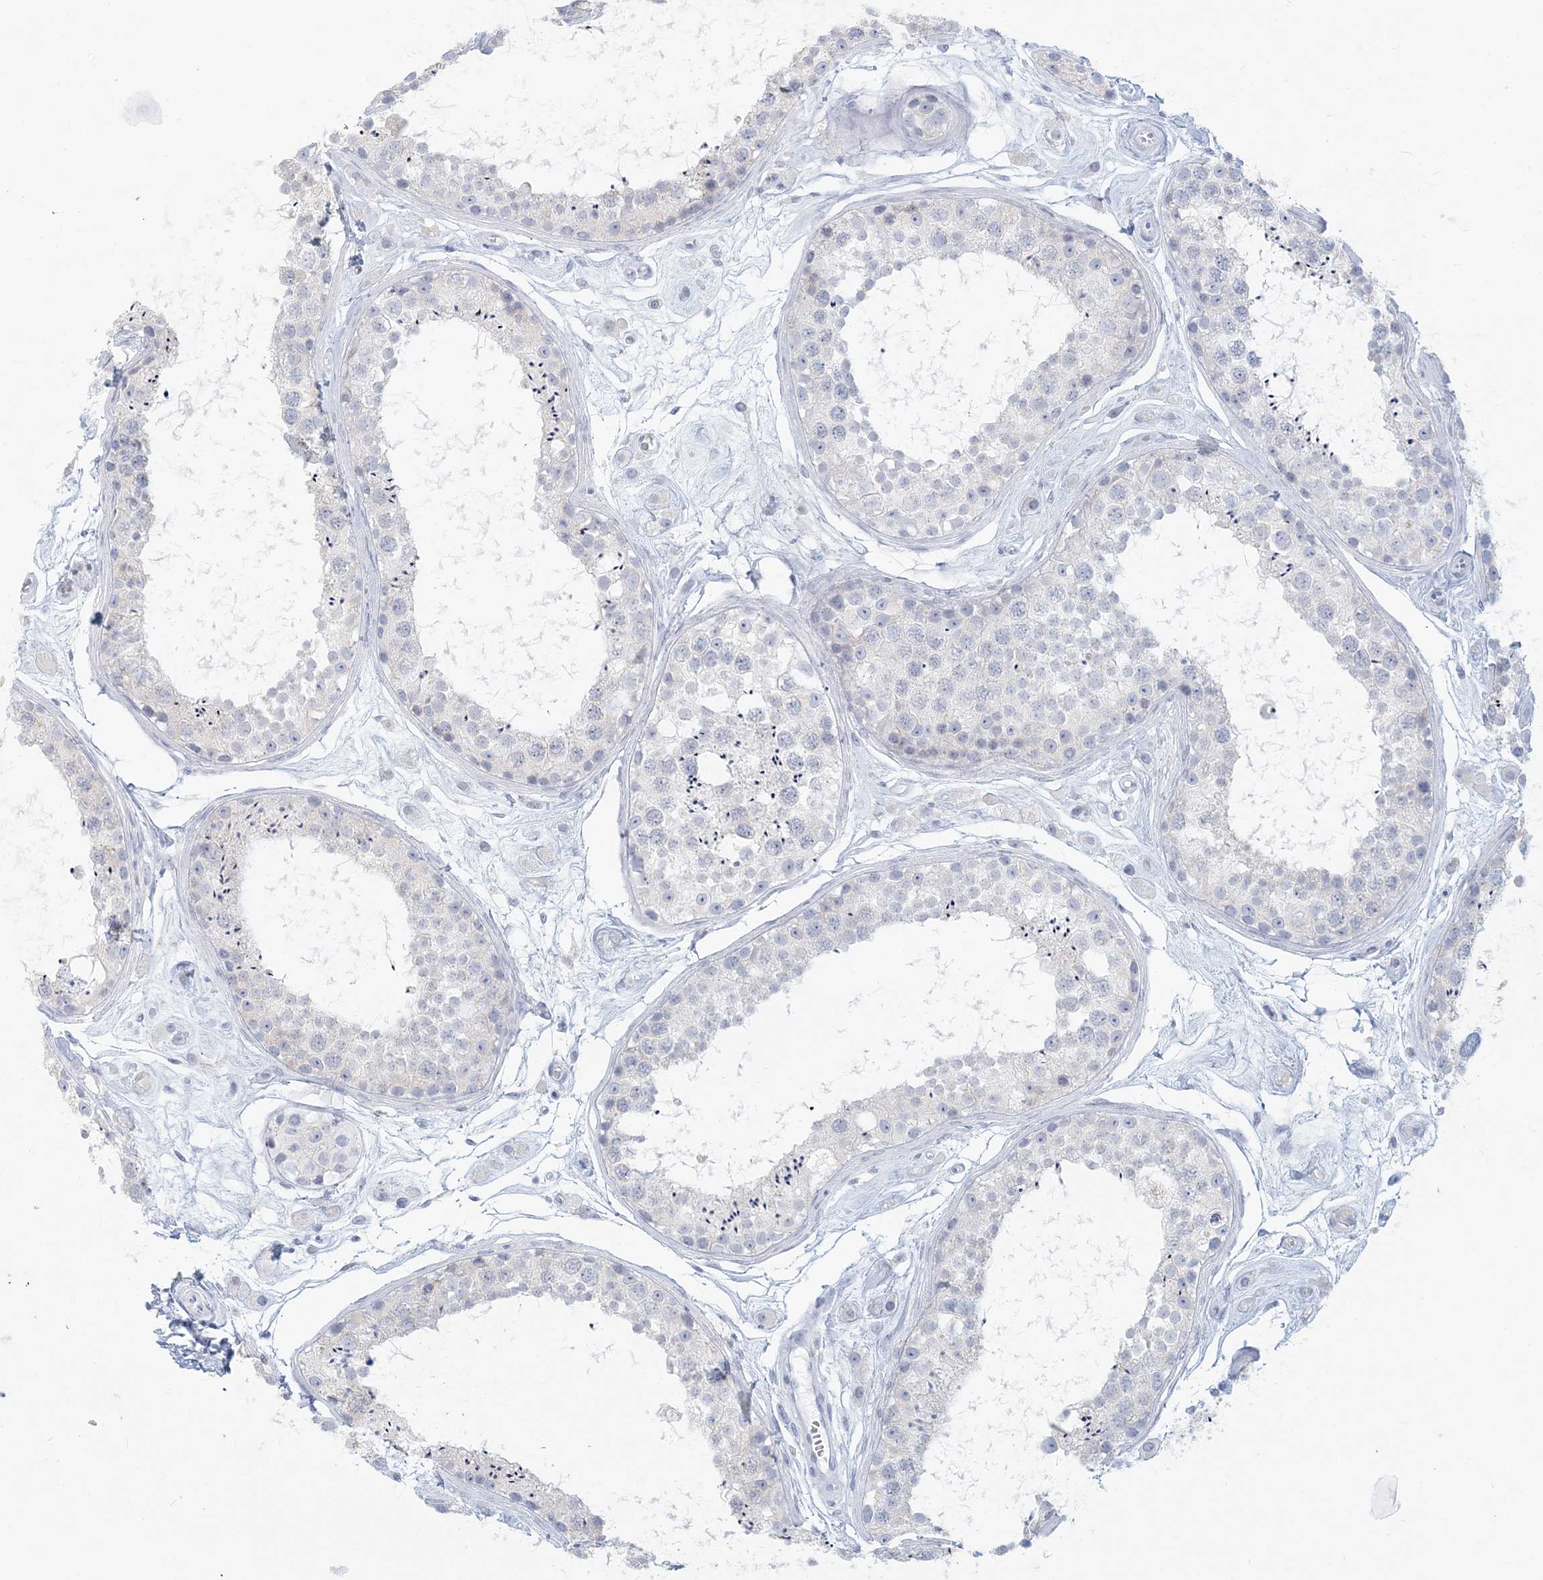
{"staining": {"intensity": "negative", "quantity": "none", "location": "none"}, "tissue": "testis", "cell_type": "Cells in seminiferous ducts", "image_type": "normal", "snomed": [{"axis": "morphology", "description": "Normal tissue, NOS"}, {"axis": "topography", "description": "Testis"}], "caption": "DAB (3,3'-diaminobenzidine) immunohistochemical staining of benign human testis displays no significant staining in cells in seminiferous ducts.", "gene": "CSN1S1", "patient": {"sex": "male", "age": 25}}